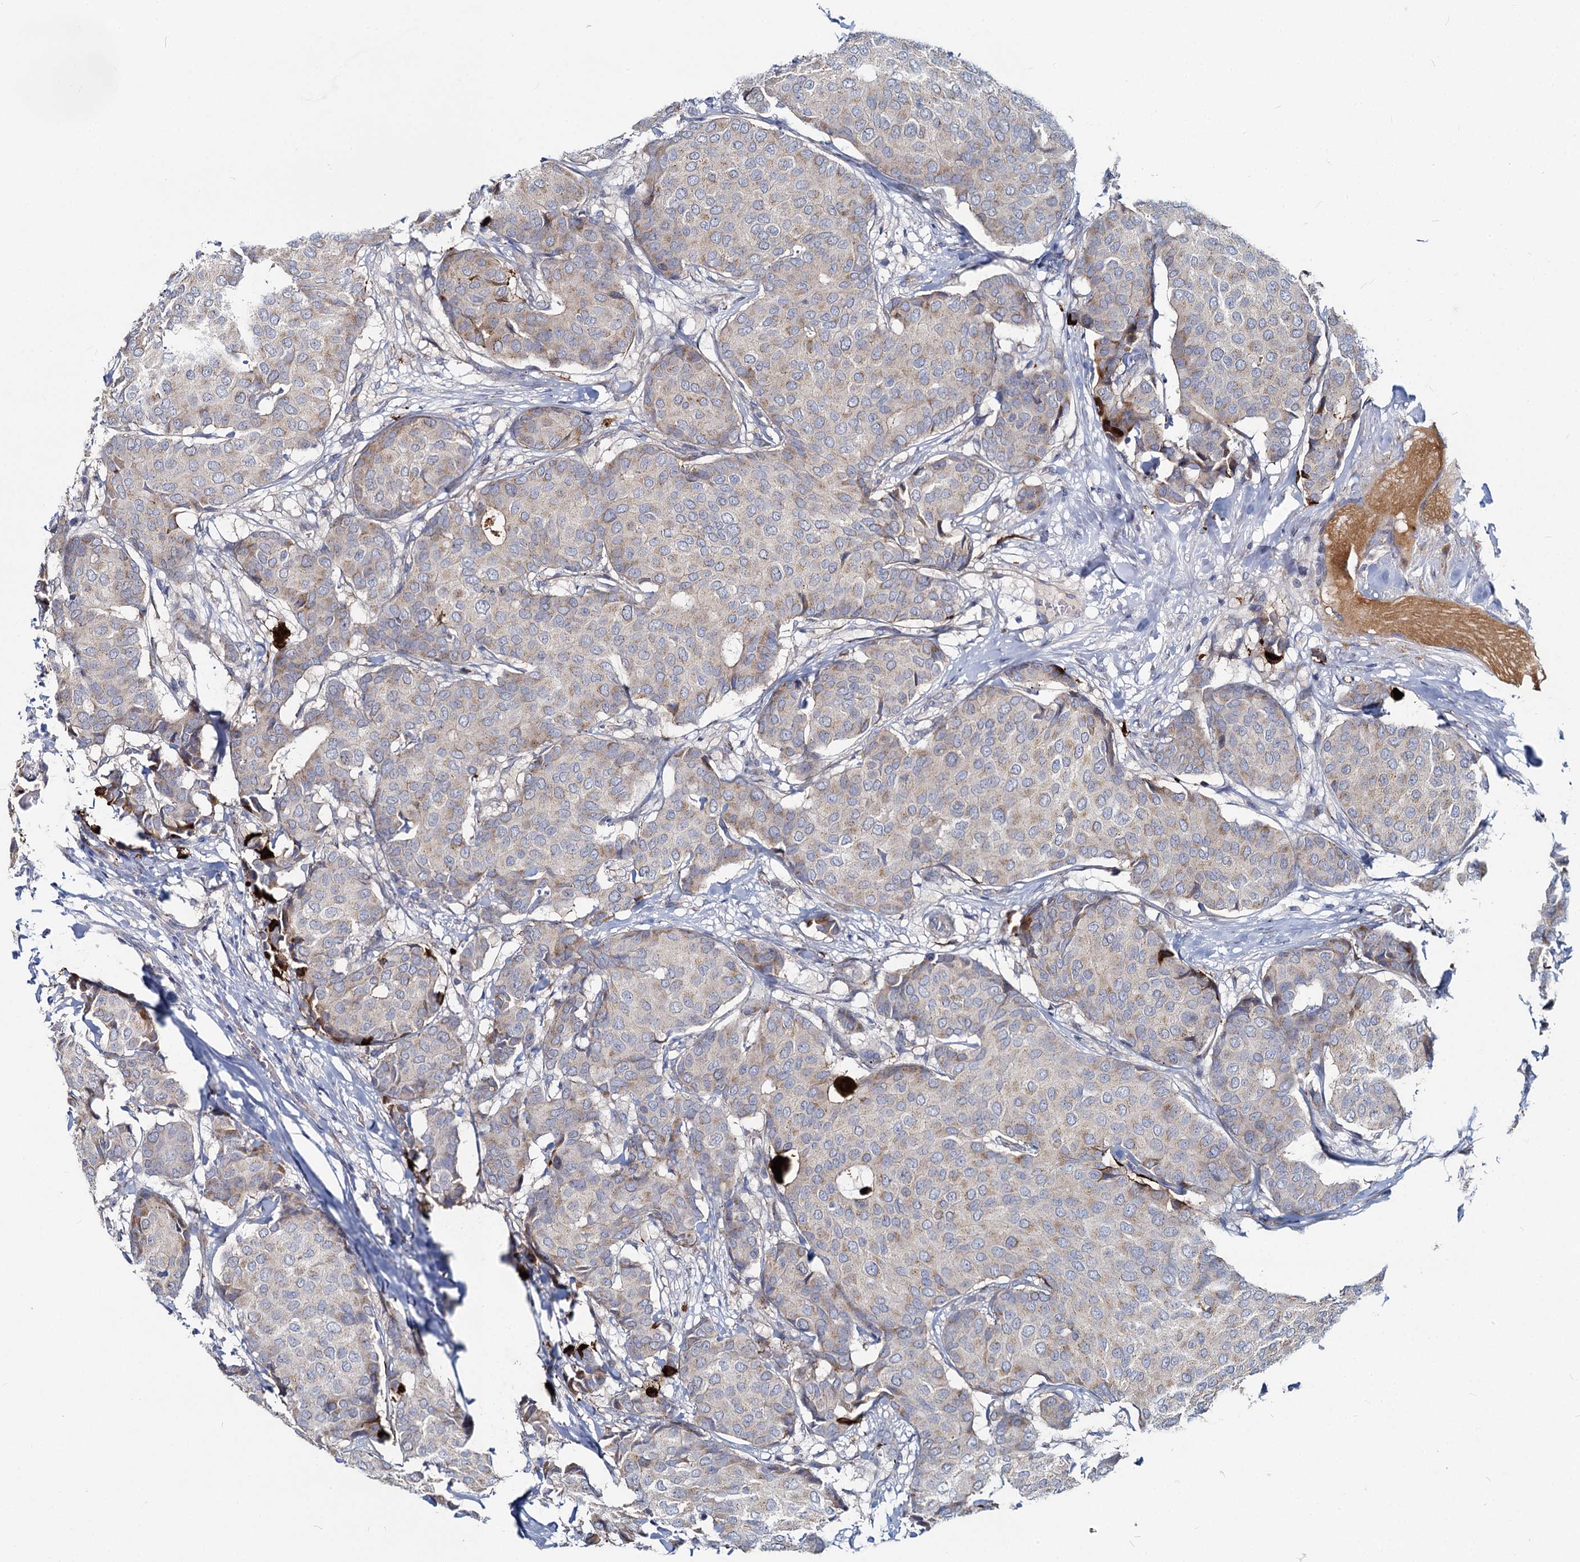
{"staining": {"intensity": "weak", "quantity": "25%-75%", "location": "cytoplasmic/membranous"}, "tissue": "breast cancer", "cell_type": "Tumor cells", "image_type": "cancer", "snomed": [{"axis": "morphology", "description": "Duct carcinoma"}, {"axis": "topography", "description": "Breast"}], "caption": "This histopathology image reveals breast cancer stained with immunohistochemistry to label a protein in brown. The cytoplasmic/membranous of tumor cells show weak positivity for the protein. Nuclei are counter-stained blue.", "gene": "DCUN1D2", "patient": {"sex": "female", "age": 75}}